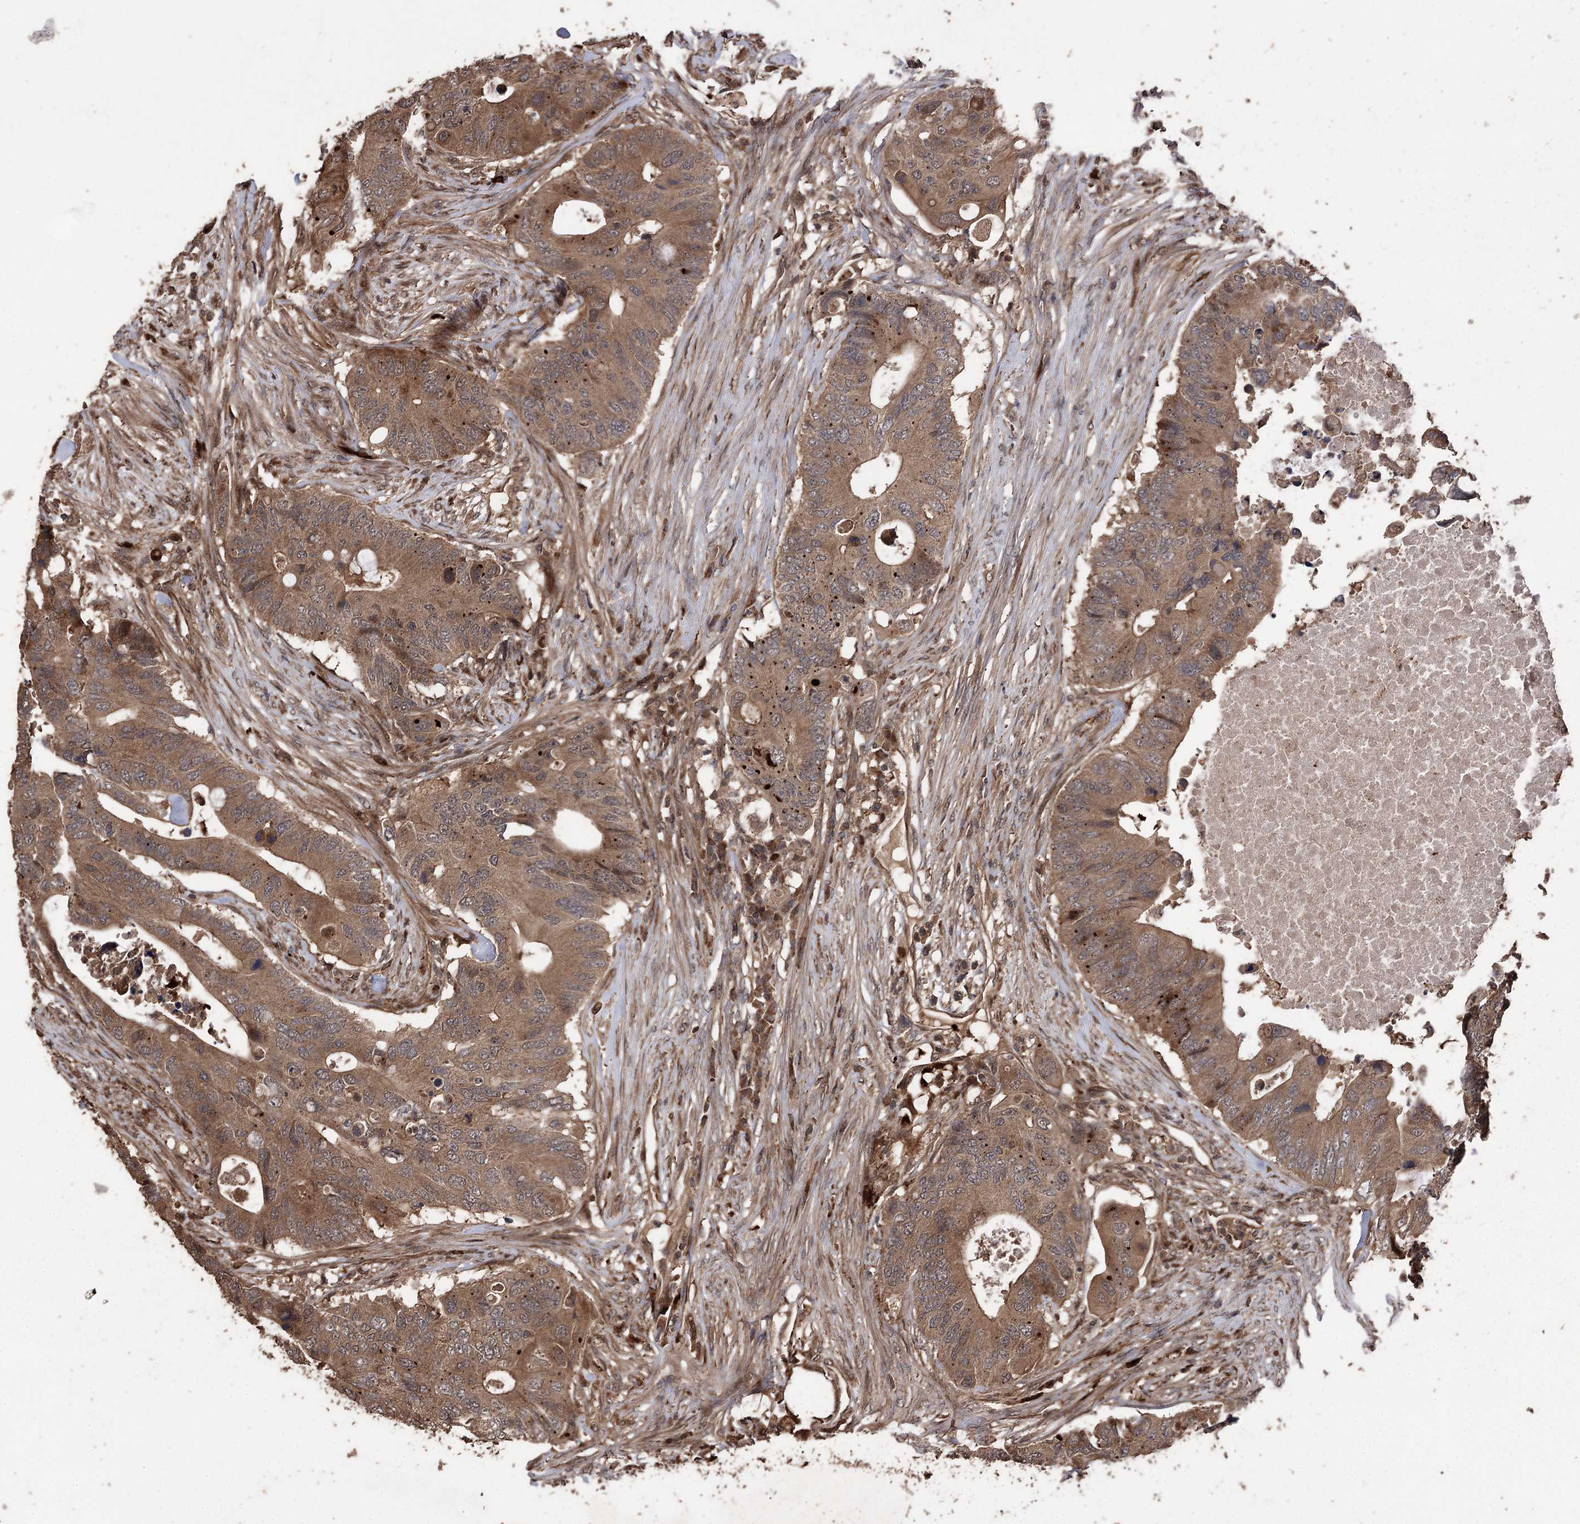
{"staining": {"intensity": "moderate", "quantity": ">75%", "location": "cytoplasmic/membranous"}, "tissue": "colorectal cancer", "cell_type": "Tumor cells", "image_type": "cancer", "snomed": [{"axis": "morphology", "description": "Adenocarcinoma, NOS"}, {"axis": "topography", "description": "Colon"}], "caption": "Immunohistochemistry of colorectal cancer (adenocarcinoma) displays medium levels of moderate cytoplasmic/membranous staining in about >75% of tumor cells.", "gene": "RASSF3", "patient": {"sex": "male", "age": 71}}